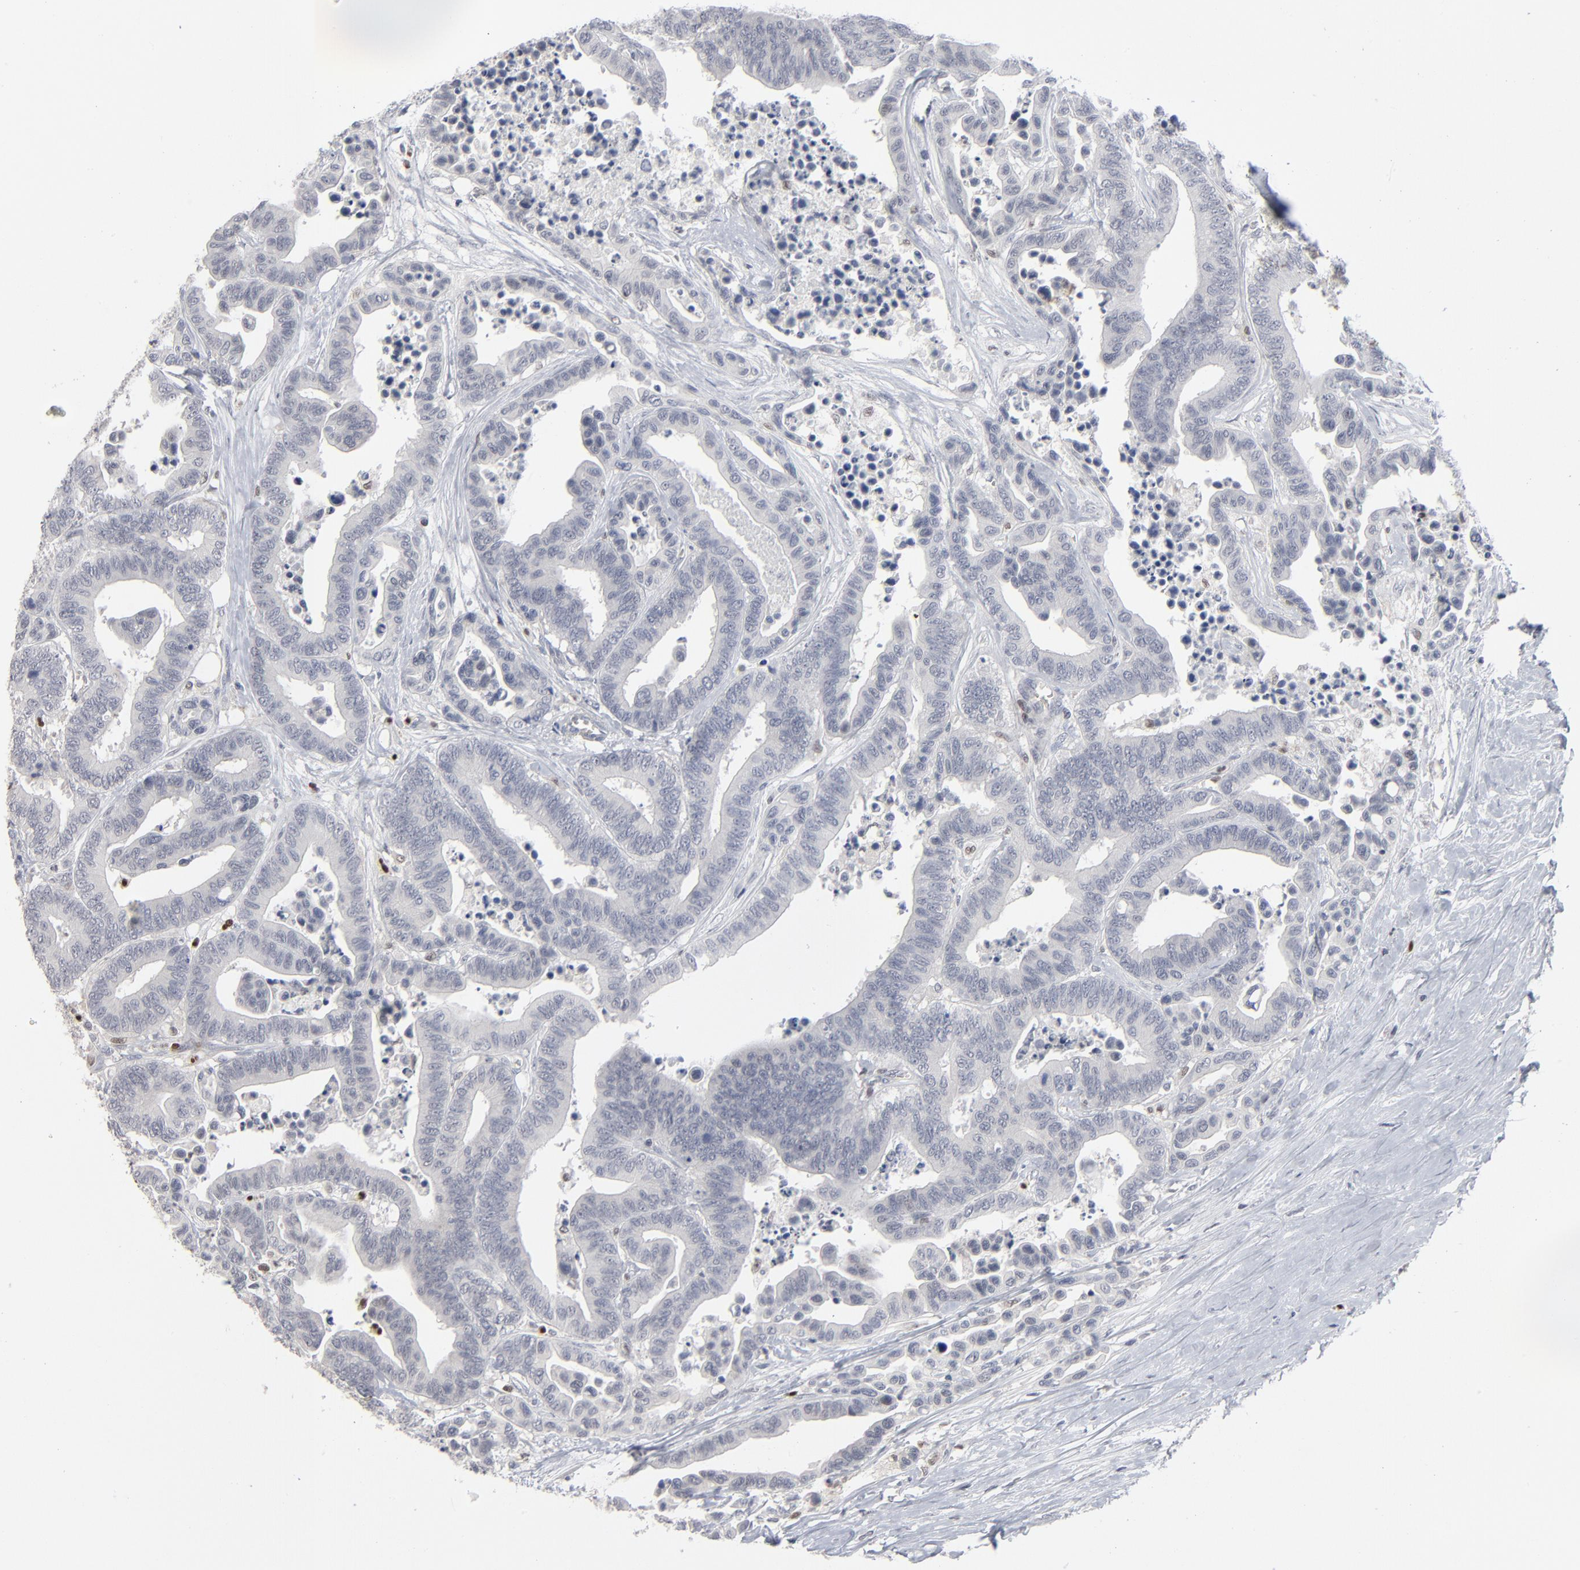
{"staining": {"intensity": "negative", "quantity": "none", "location": "none"}, "tissue": "colorectal cancer", "cell_type": "Tumor cells", "image_type": "cancer", "snomed": [{"axis": "morphology", "description": "Adenocarcinoma, NOS"}, {"axis": "topography", "description": "Colon"}], "caption": "High magnification brightfield microscopy of colorectal cancer (adenocarcinoma) stained with DAB (3,3'-diaminobenzidine) (brown) and counterstained with hematoxylin (blue): tumor cells show no significant positivity.", "gene": "FOXN2", "patient": {"sex": "male", "age": 82}}